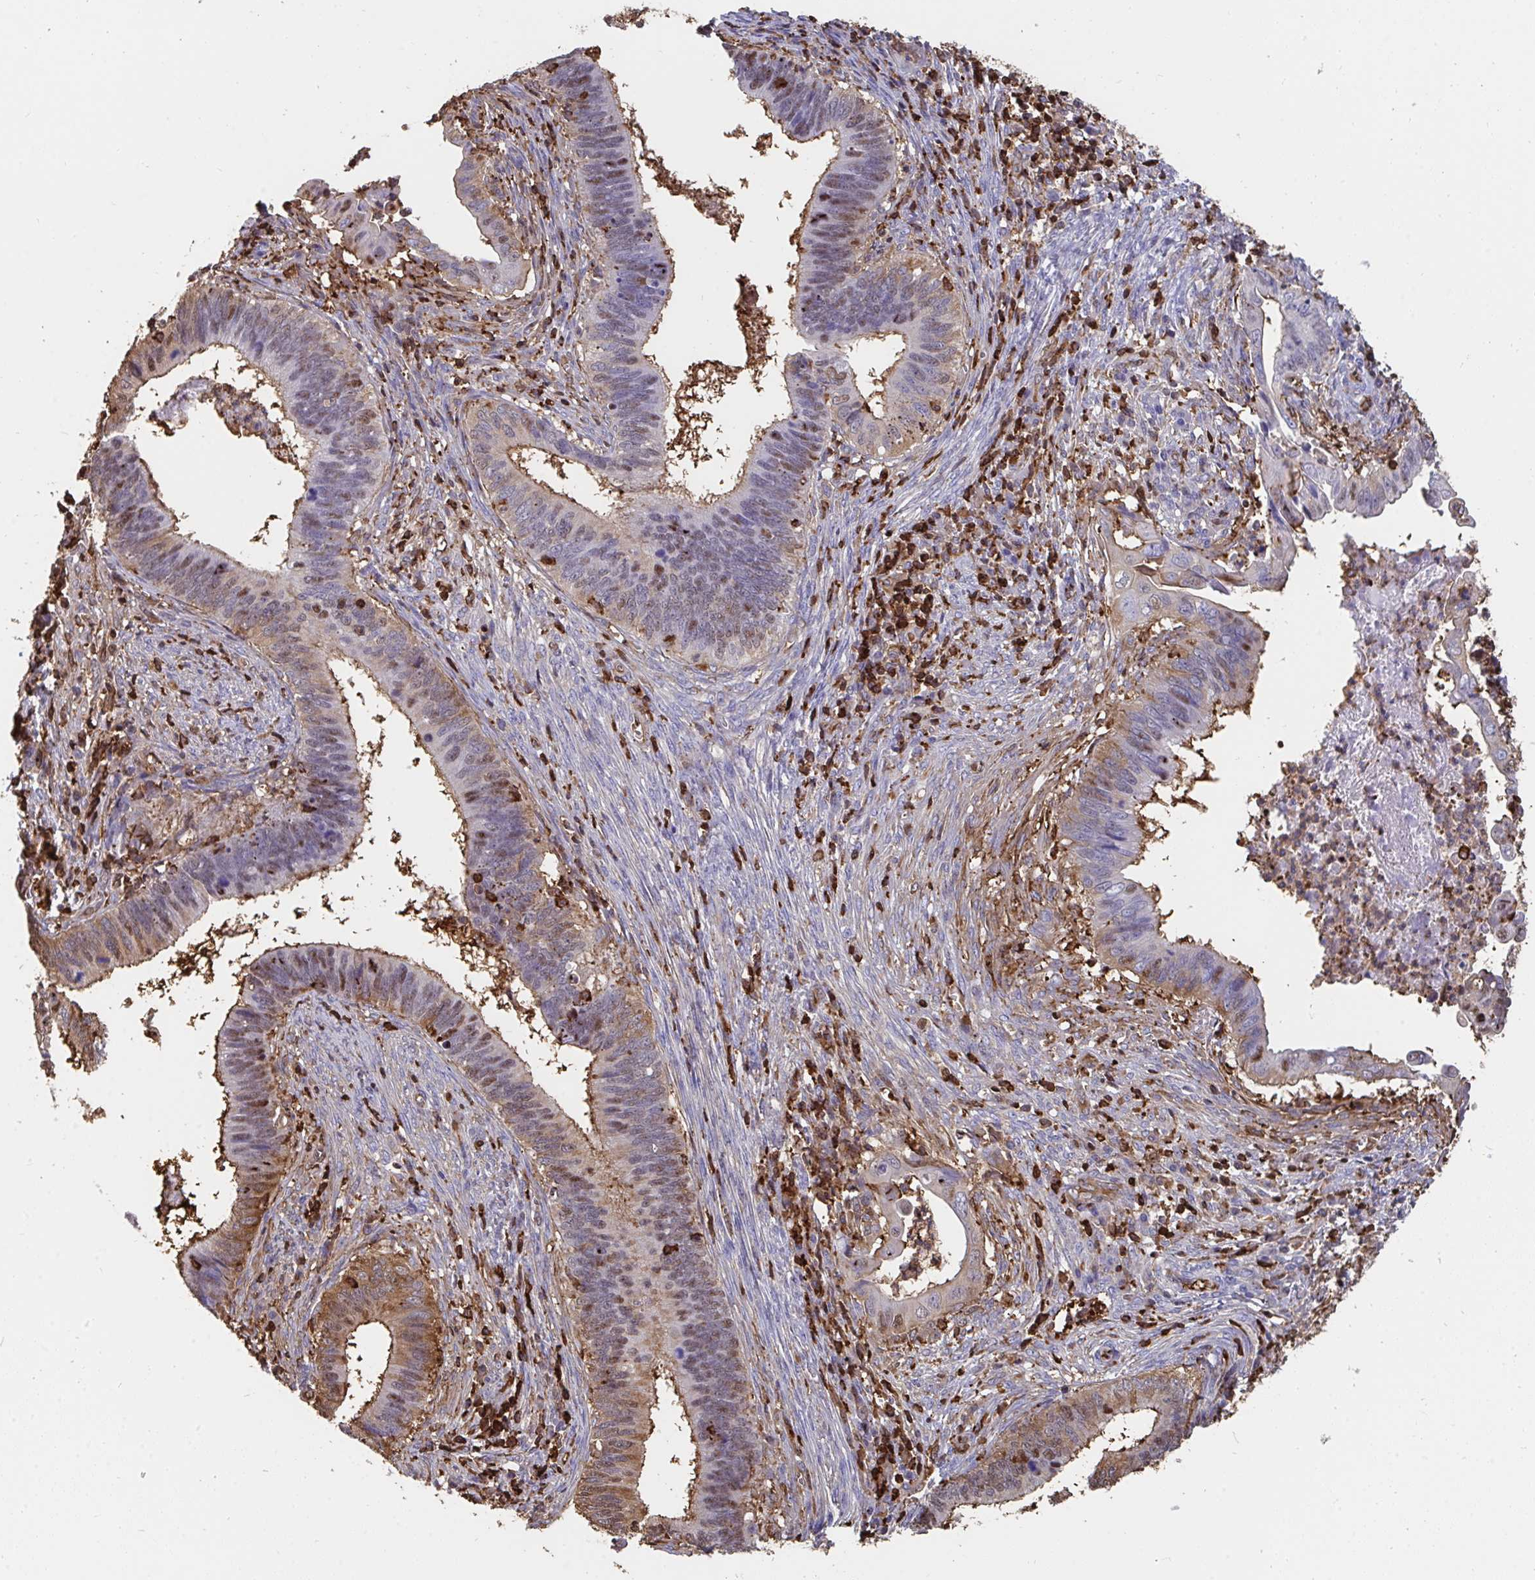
{"staining": {"intensity": "moderate", "quantity": "25%-75%", "location": "cytoplasmic/membranous,nuclear"}, "tissue": "cervical cancer", "cell_type": "Tumor cells", "image_type": "cancer", "snomed": [{"axis": "morphology", "description": "Adenocarcinoma, NOS"}, {"axis": "topography", "description": "Cervix"}], "caption": "Cervical adenocarcinoma was stained to show a protein in brown. There is medium levels of moderate cytoplasmic/membranous and nuclear staining in about 25%-75% of tumor cells.", "gene": "CFL1", "patient": {"sex": "female", "age": 42}}